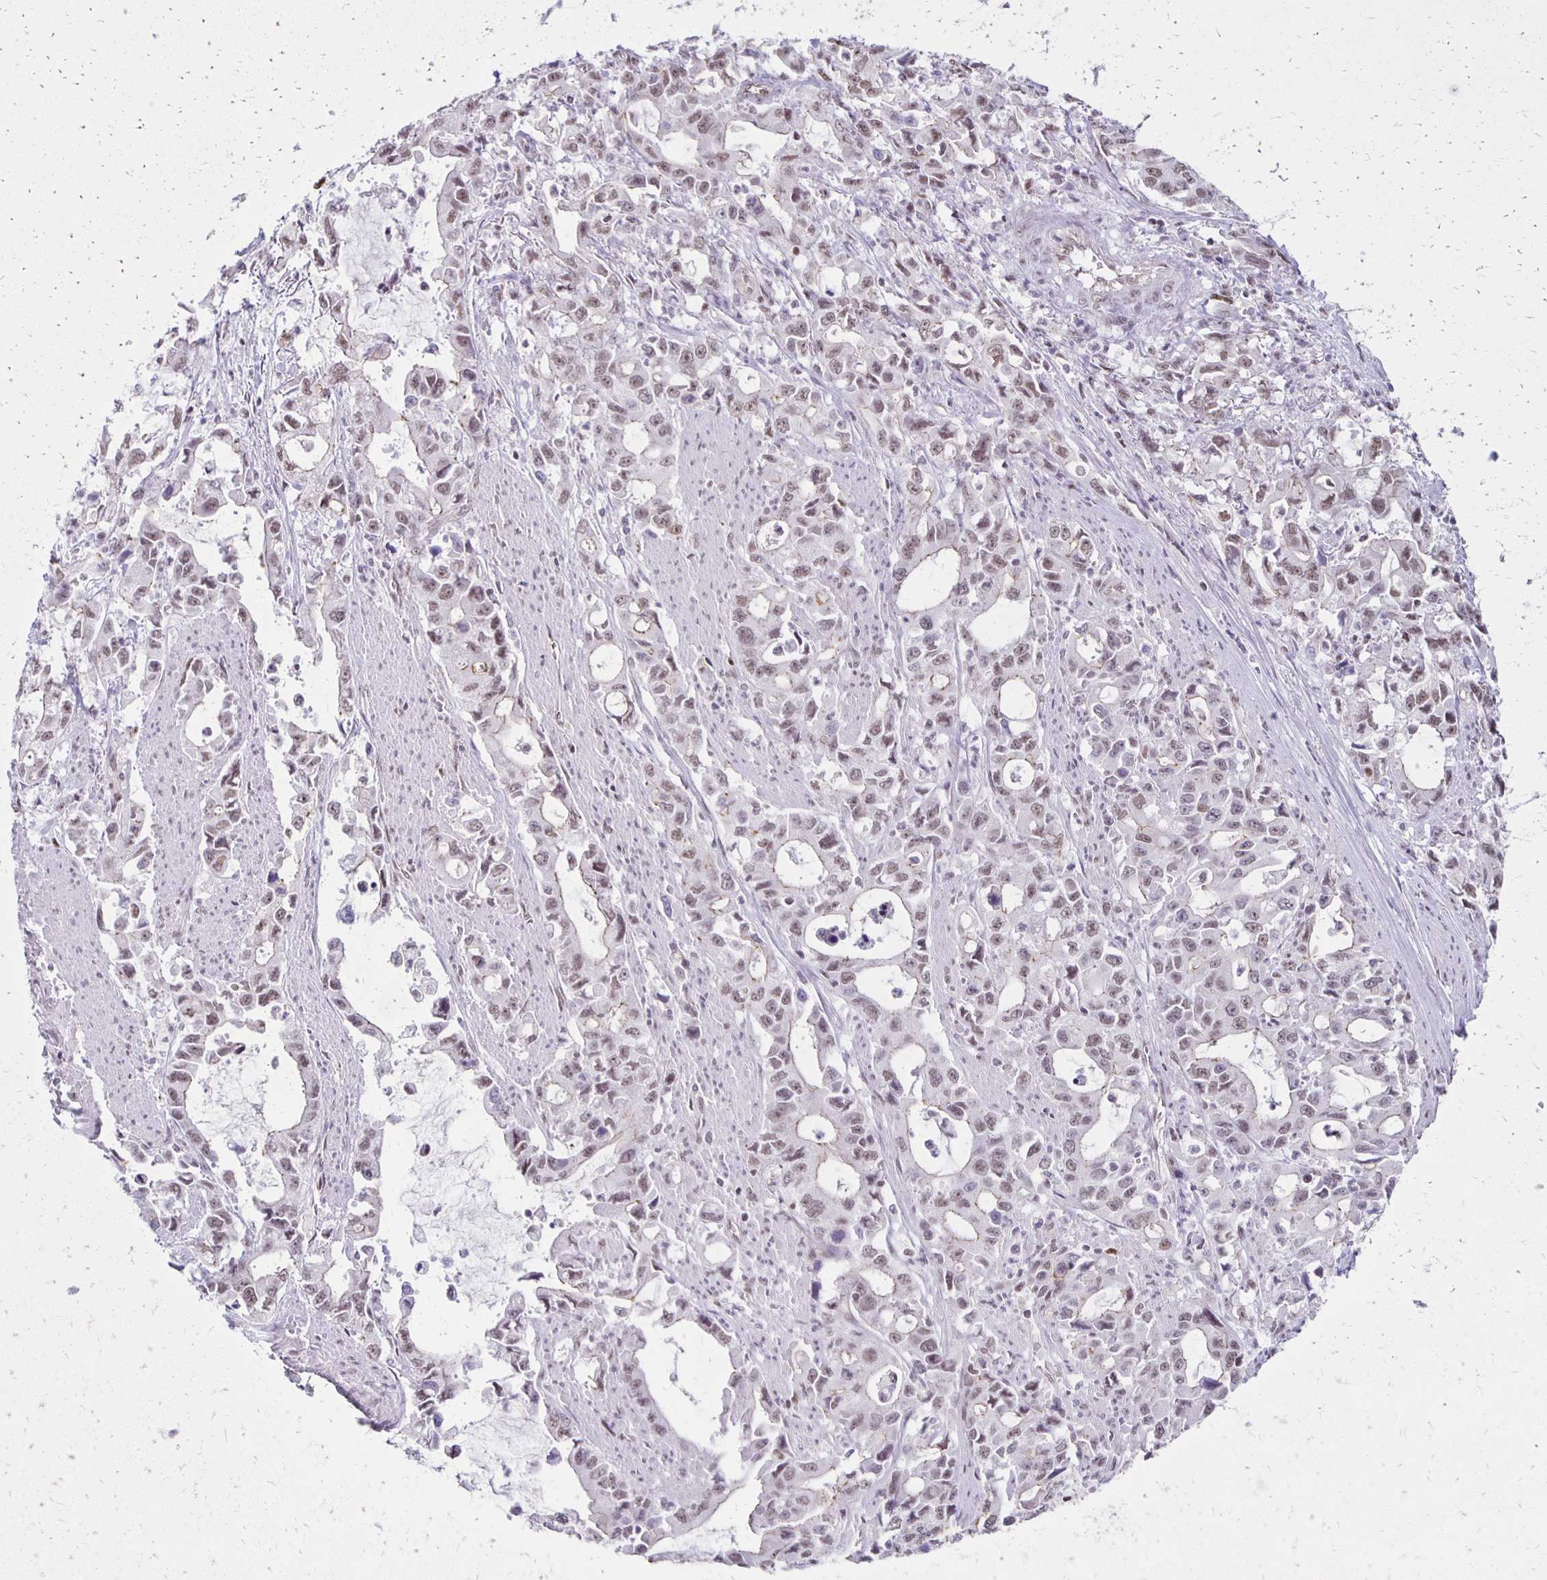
{"staining": {"intensity": "weak", "quantity": ">75%", "location": "nuclear"}, "tissue": "stomach cancer", "cell_type": "Tumor cells", "image_type": "cancer", "snomed": [{"axis": "morphology", "description": "Adenocarcinoma, NOS"}, {"axis": "topography", "description": "Stomach, upper"}], "caption": "Immunohistochemical staining of stomach cancer (adenocarcinoma) demonstrates weak nuclear protein expression in approximately >75% of tumor cells. The staining was performed using DAB (3,3'-diaminobenzidine), with brown indicating positive protein expression. Nuclei are stained blue with hematoxylin.", "gene": "DDB2", "patient": {"sex": "male", "age": 85}}